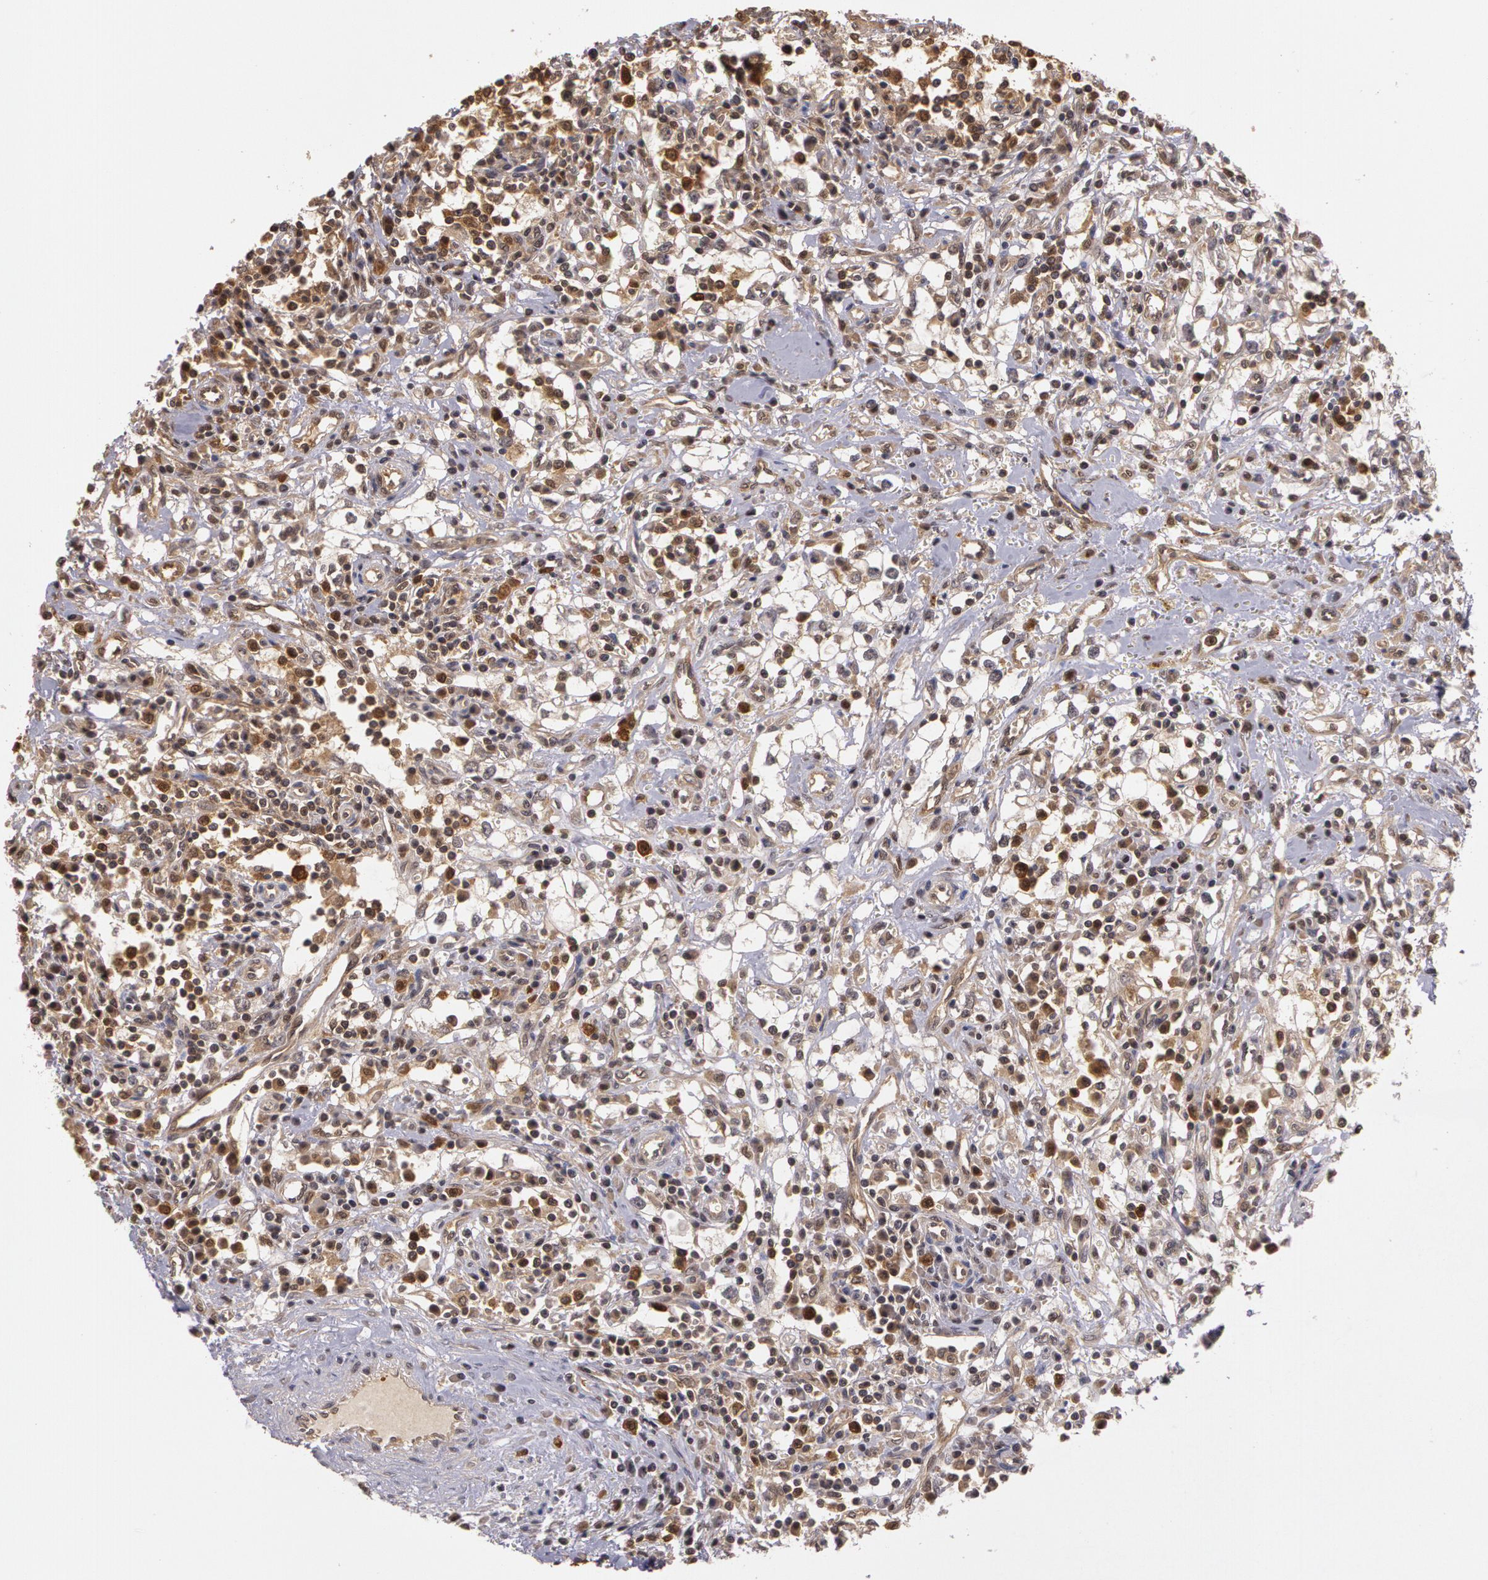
{"staining": {"intensity": "negative", "quantity": "none", "location": "none"}, "tissue": "renal cancer", "cell_type": "Tumor cells", "image_type": "cancer", "snomed": [{"axis": "morphology", "description": "Adenocarcinoma, NOS"}, {"axis": "topography", "description": "Kidney"}], "caption": "Immunohistochemical staining of human renal cancer (adenocarcinoma) demonstrates no significant expression in tumor cells. The staining is performed using DAB brown chromogen with nuclei counter-stained in using hematoxylin.", "gene": "AHSA1", "patient": {"sex": "male", "age": 82}}